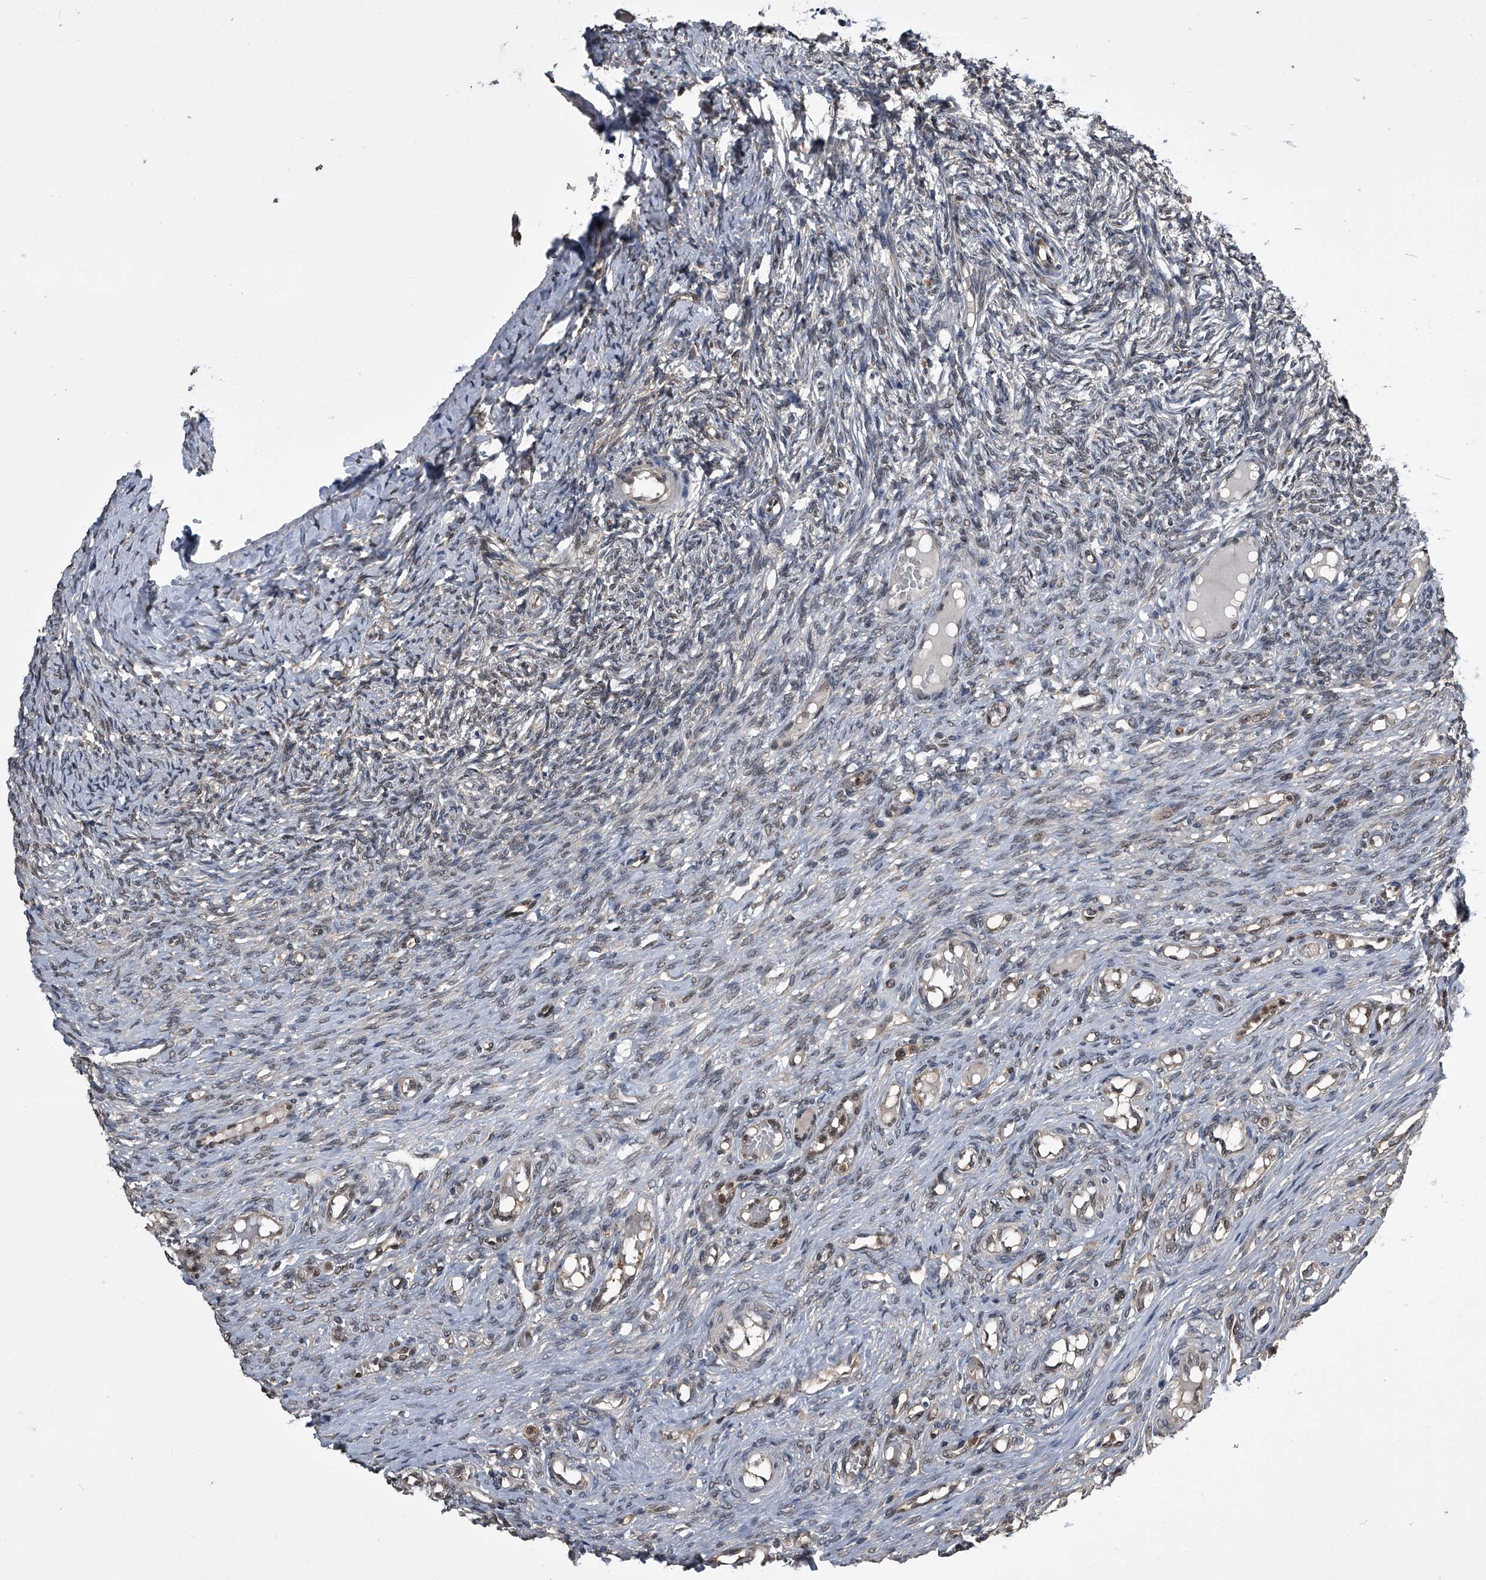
{"staining": {"intensity": "moderate", "quantity": ">75%", "location": "cytoplasmic/membranous"}, "tissue": "ovary", "cell_type": "Follicle cells", "image_type": "normal", "snomed": [{"axis": "morphology", "description": "Adenocarcinoma, NOS"}, {"axis": "topography", "description": "Endometrium"}], "caption": "An immunohistochemistry histopathology image of unremarkable tissue is shown. Protein staining in brown highlights moderate cytoplasmic/membranous positivity in ovary within follicle cells. (DAB IHC with brightfield microscopy, high magnification).", "gene": "TSNAX", "patient": {"sex": "female", "age": 32}}